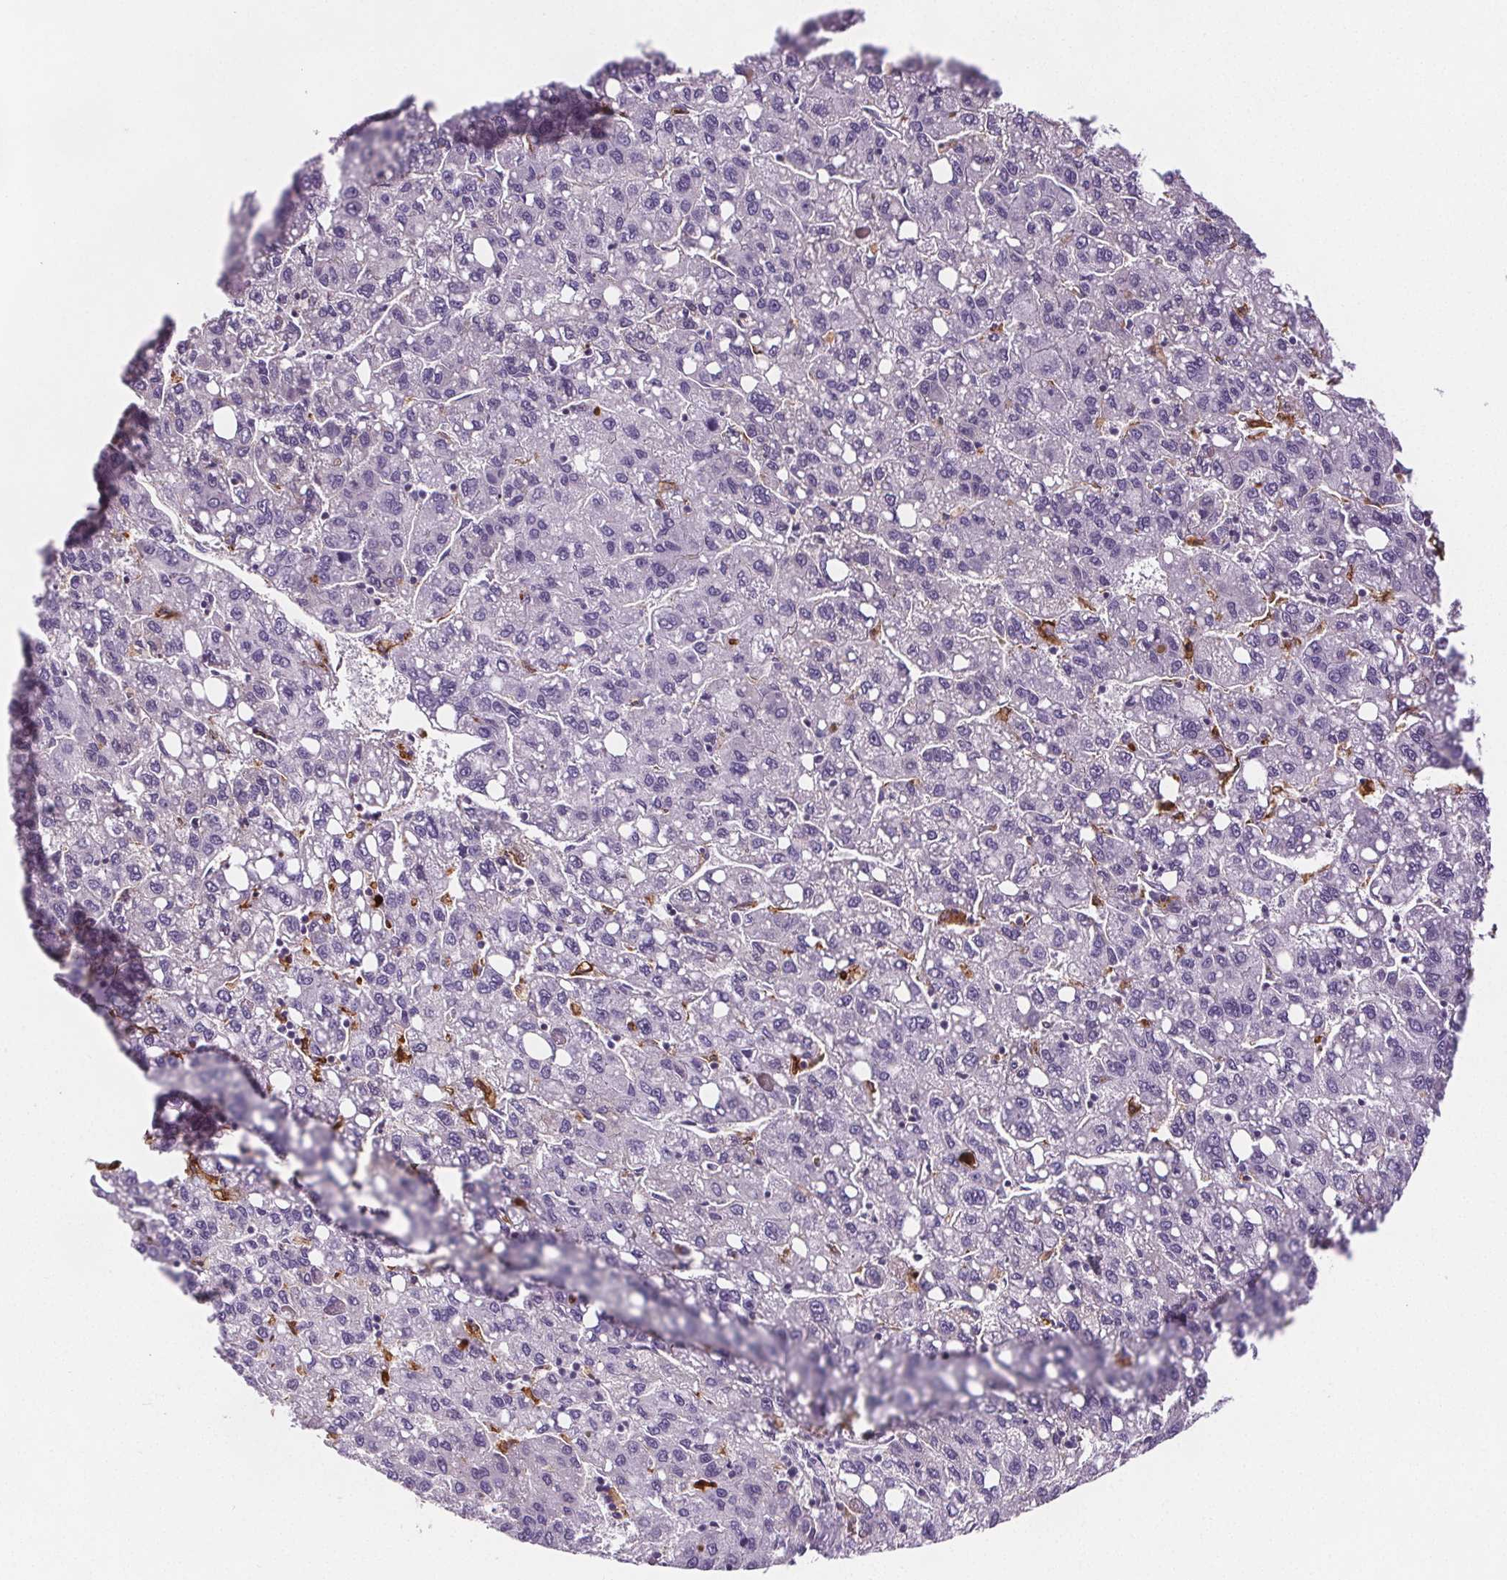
{"staining": {"intensity": "negative", "quantity": "none", "location": "none"}, "tissue": "liver cancer", "cell_type": "Tumor cells", "image_type": "cancer", "snomed": [{"axis": "morphology", "description": "Carcinoma, Hepatocellular, NOS"}, {"axis": "topography", "description": "Liver"}], "caption": "This is an IHC image of human hepatocellular carcinoma (liver). There is no expression in tumor cells.", "gene": "CD5L", "patient": {"sex": "female", "age": 82}}